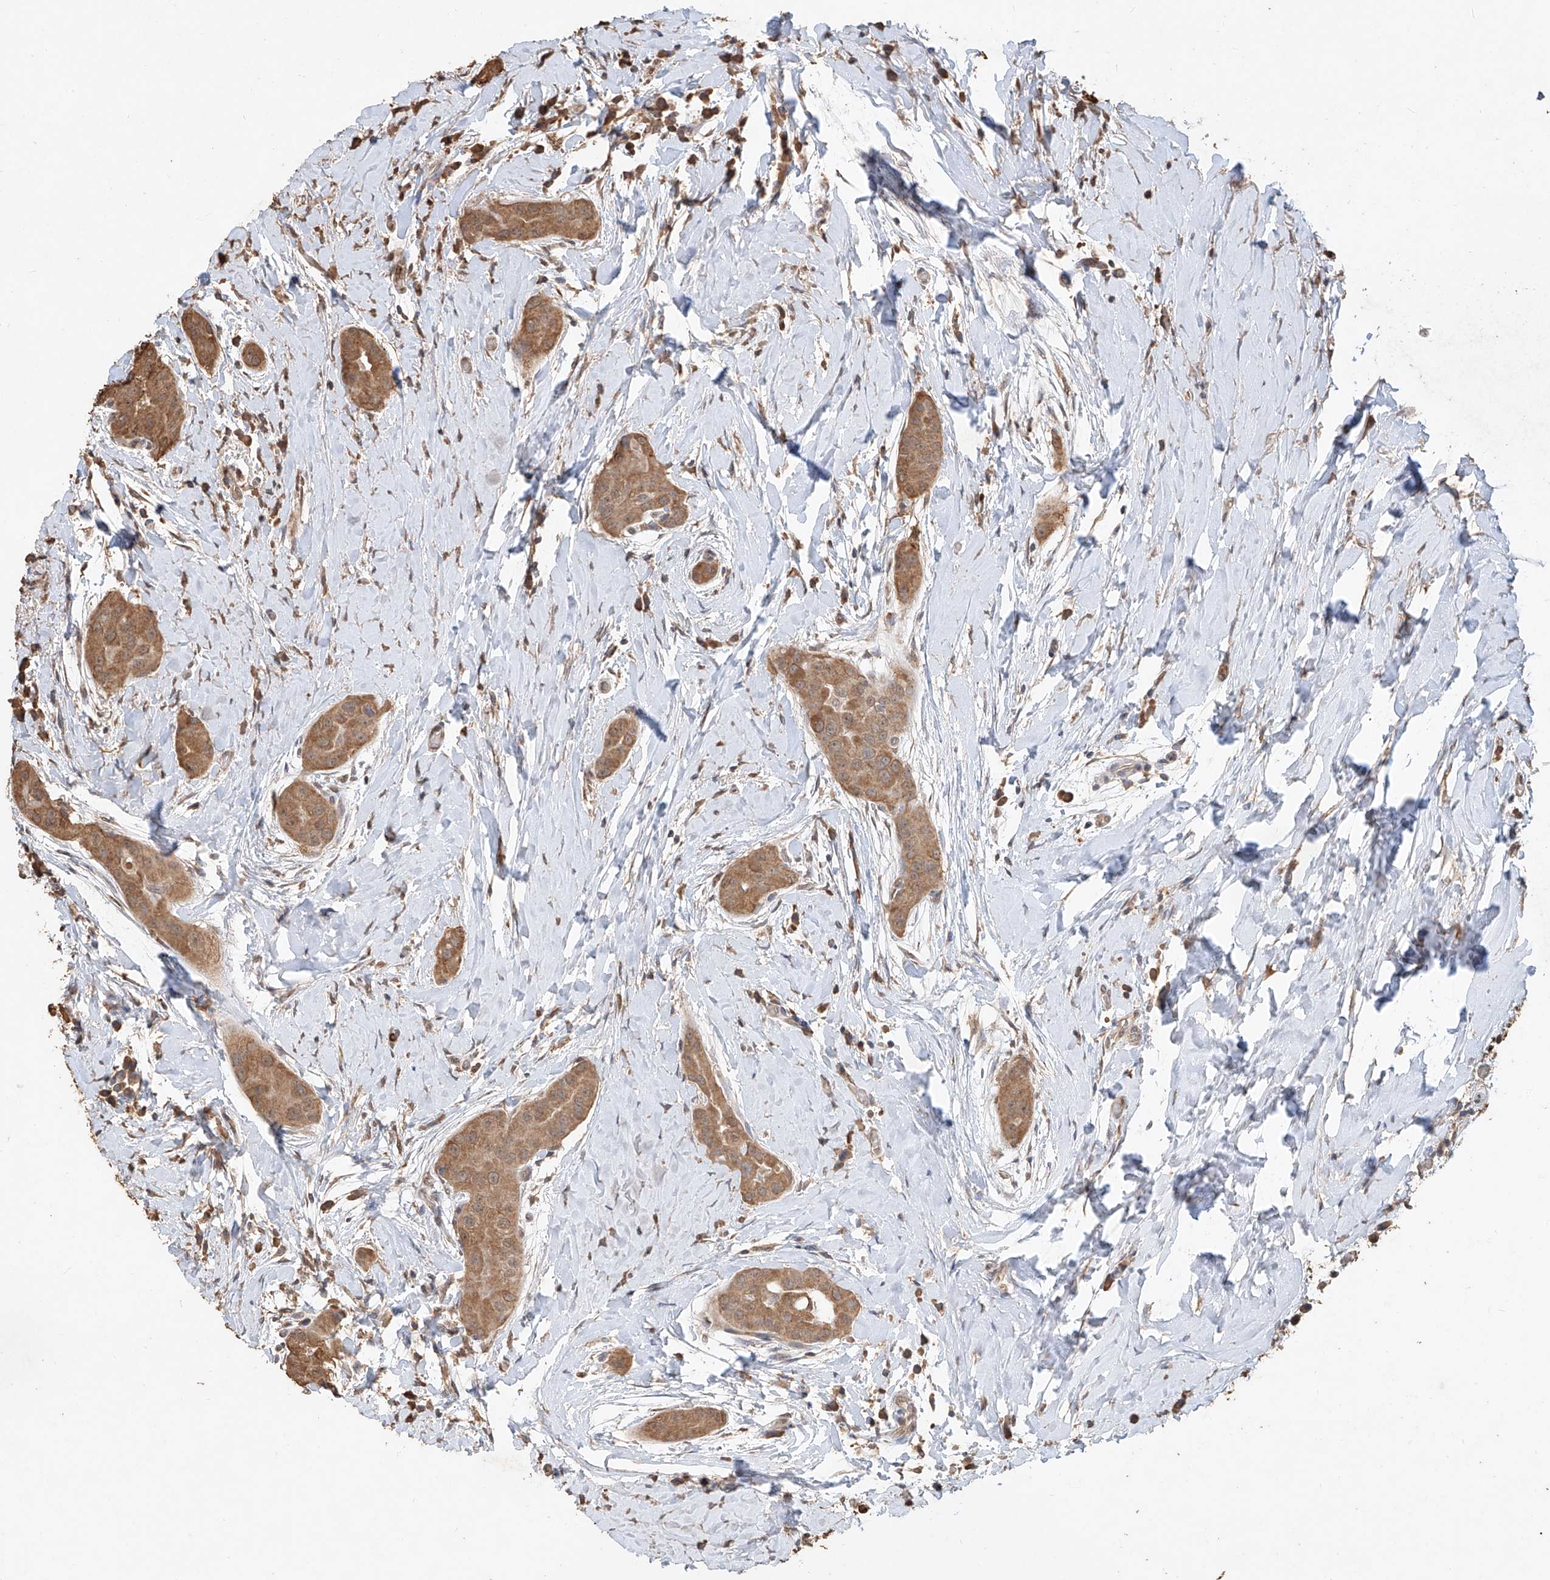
{"staining": {"intensity": "moderate", "quantity": ">75%", "location": "cytoplasmic/membranous"}, "tissue": "thyroid cancer", "cell_type": "Tumor cells", "image_type": "cancer", "snomed": [{"axis": "morphology", "description": "Papillary adenocarcinoma, NOS"}, {"axis": "topography", "description": "Thyroid gland"}], "caption": "High-power microscopy captured an immunohistochemistry histopathology image of papillary adenocarcinoma (thyroid), revealing moderate cytoplasmic/membranous staining in about >75% of tumor cells. (brown staining indicates protein expression, while blue staining denotes nuclei).", "gene": "ELOVL1", "patient": {"sex": "male", "age": 33}}